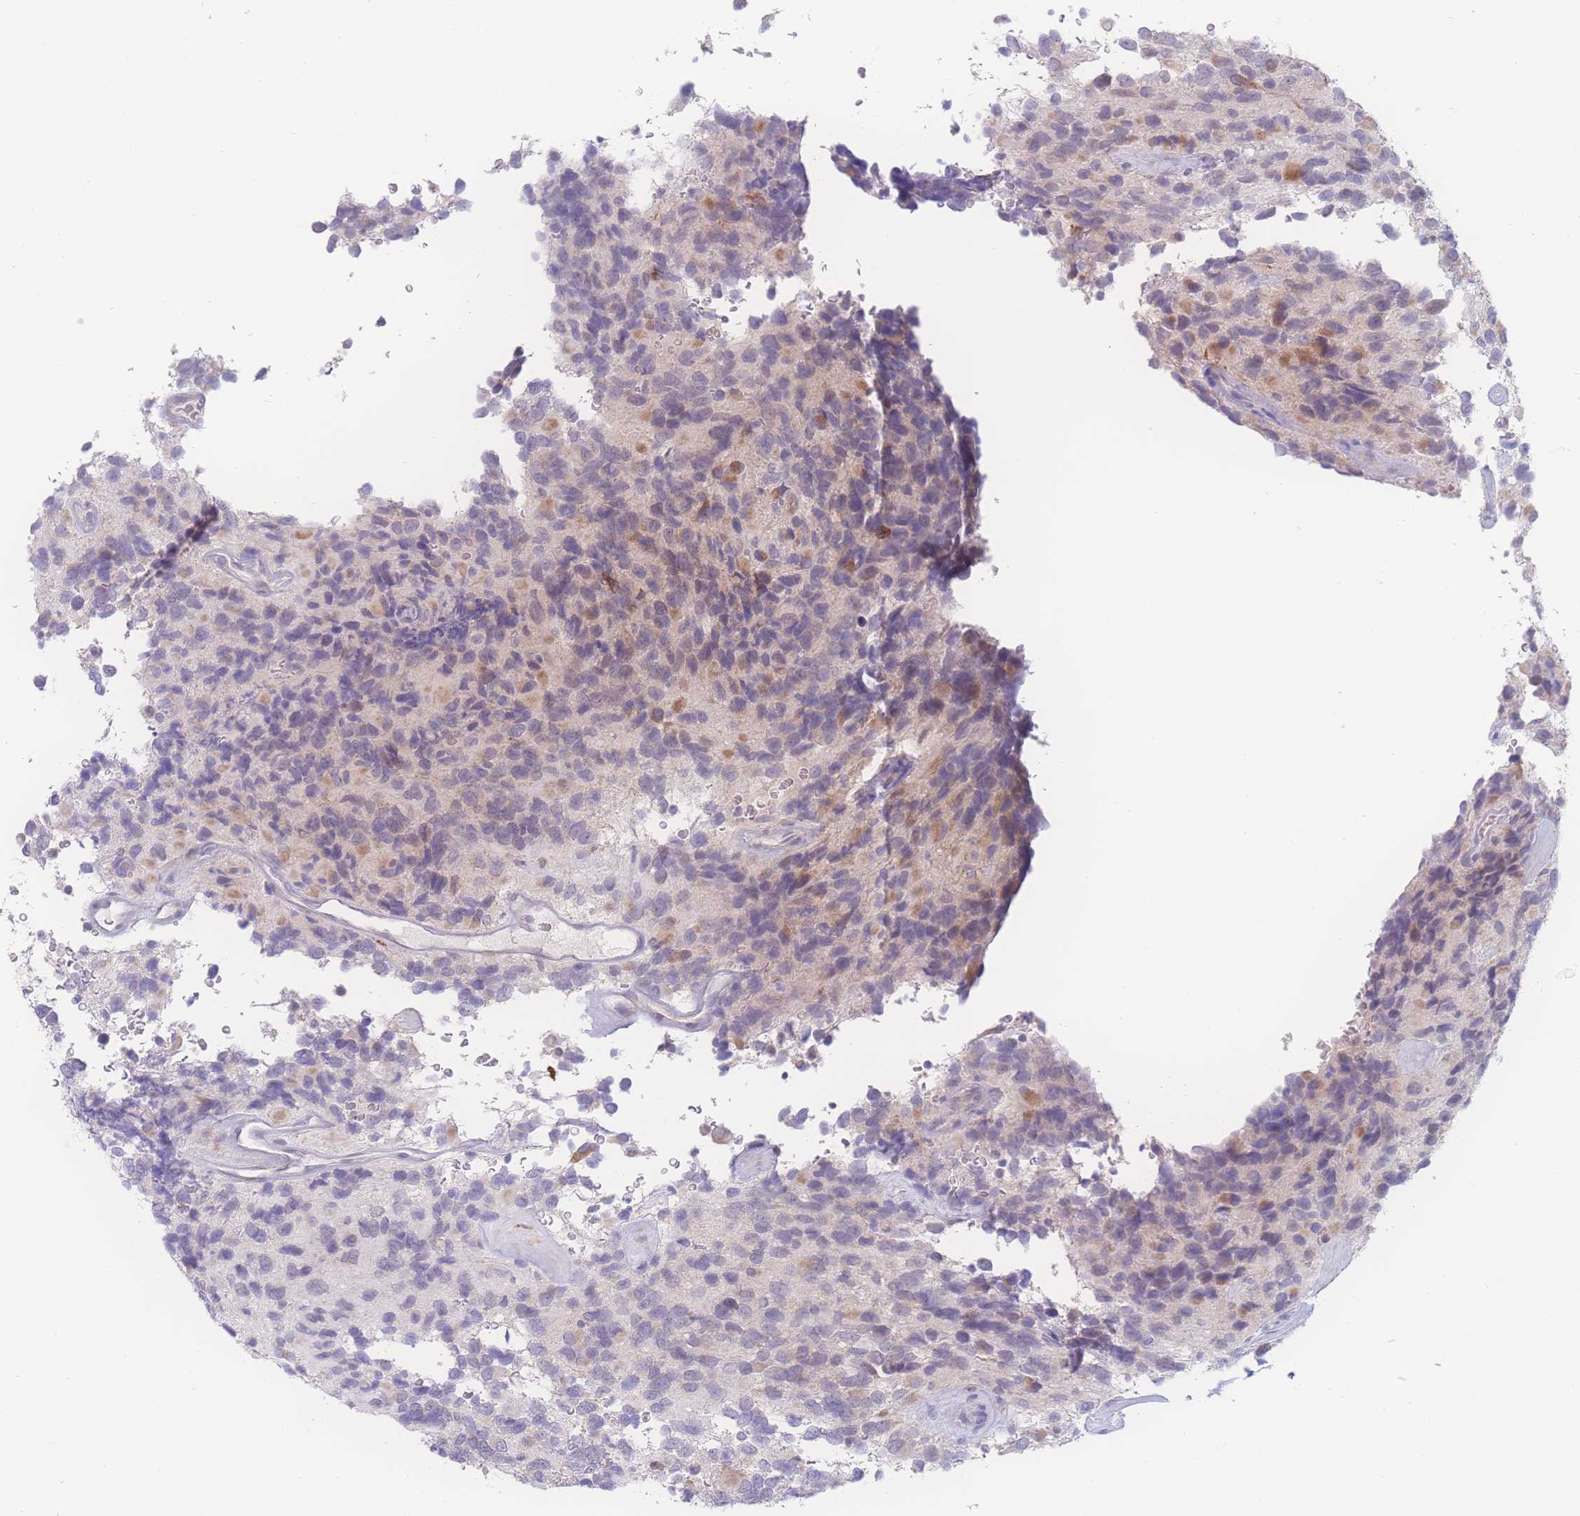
{"staining": {"intensity": "weak", "quantity": "<25%", "location": "cytoplasmic/membranous"}, "tissue": "glioma", "cell_type": "Tumor cells", "image_type": "cancer", "snomed": [{"axis": "morphology", "description": "Glioma, malignant, High grade"}, {"axis": "topography", "description": "Brain"}], "caption": "Glioma was stained to show a protein in brown. There is no significant staining in tumor cells. (IHC, brightfield microscopy, high magnification).", "gene": "PRSS22", "patient": {"sex": "male", "age": 77}}